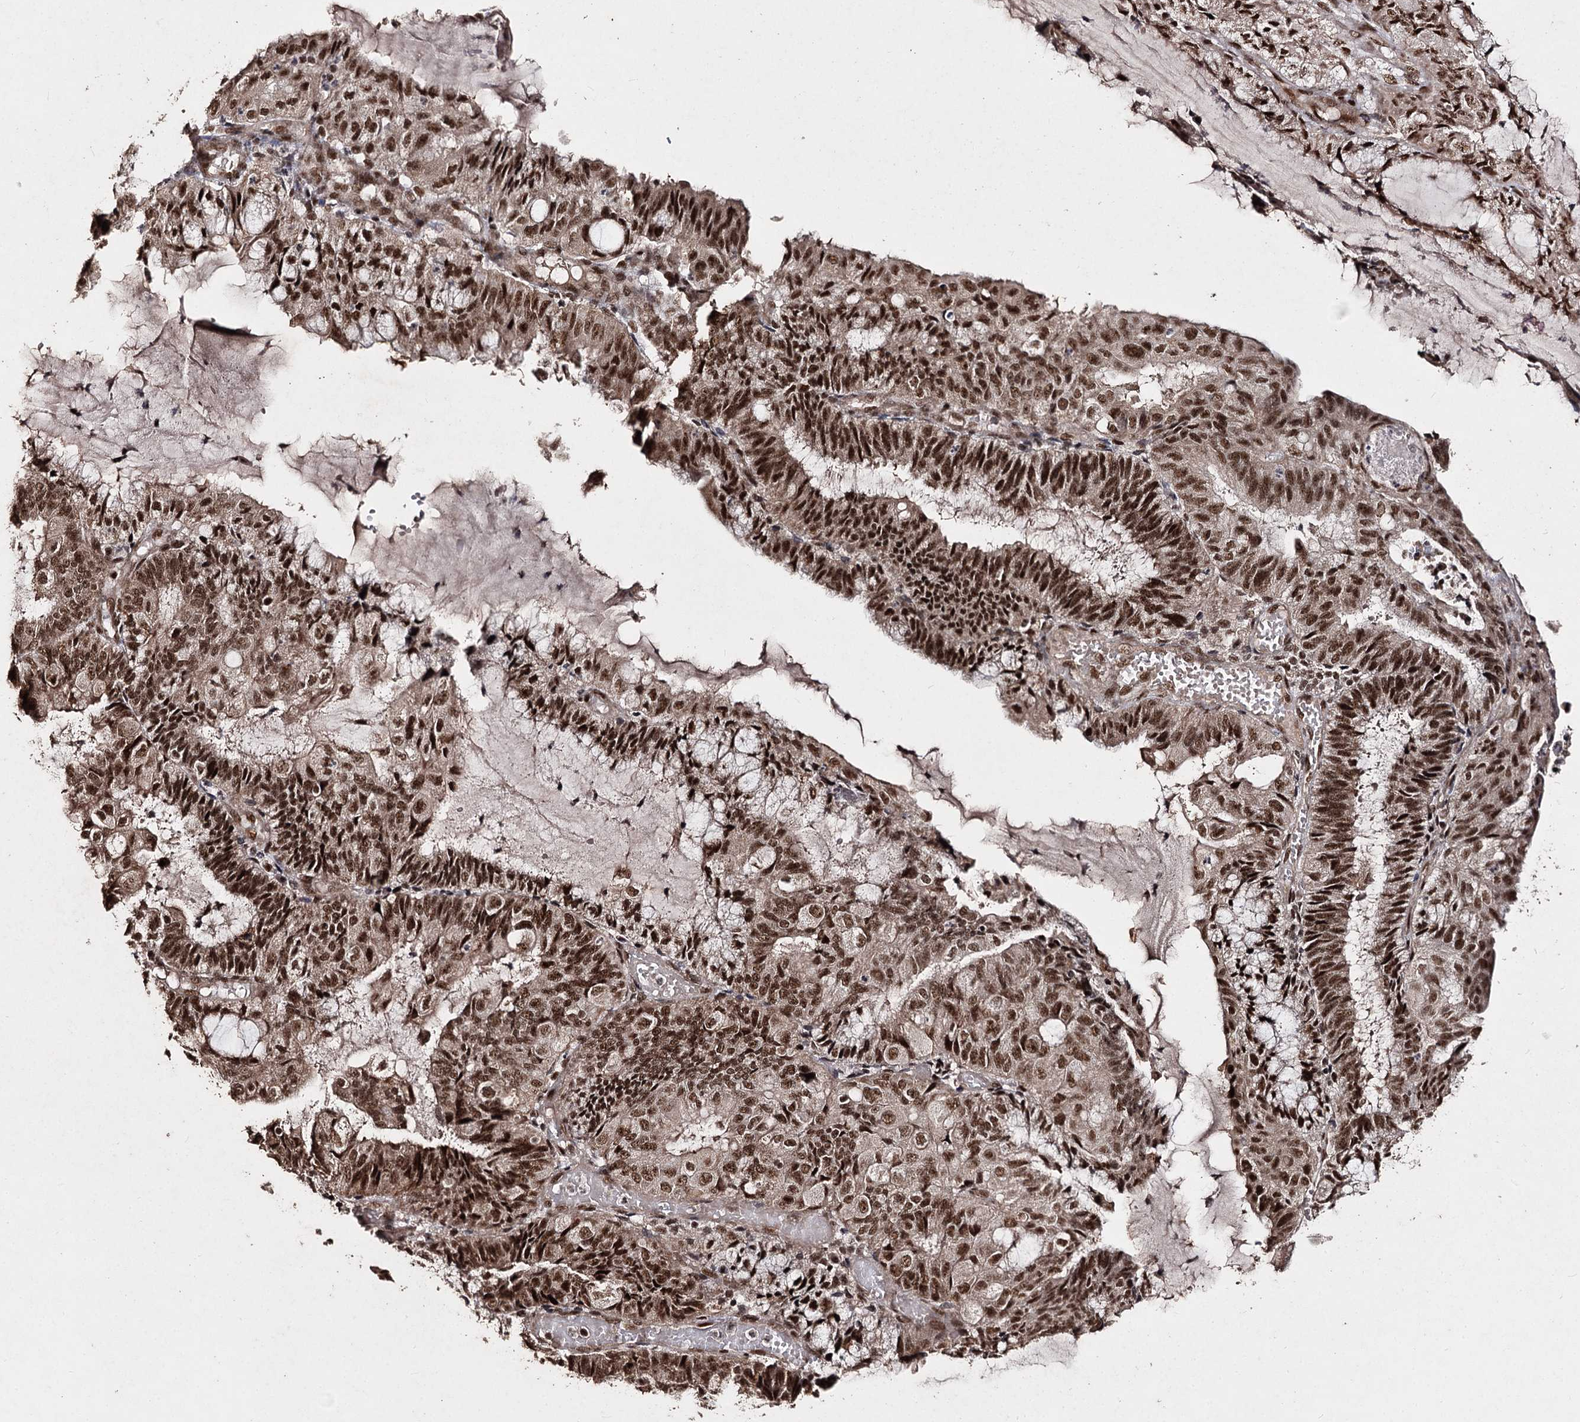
{"staining": {"intensity": "strong", "quantity": ">75%", "location": "nuclear"}, "tissue": "endometrial cancer", "cell_type": "Tumor cells", "image_type": "cancer", "snomed": [{"axis": "morphology", "description": "Adenocarcinoma, NOS"}, {"axis": "topography", "description": "Endometrium"}], "caption": "Protein analysis of endometrial adenocarcinoma tissue exhibits strong nuclear positivity in about >75% of tumor cells. (IHC, brightfield microscopy, high magnification).", "gene": "U2SURP", "patient": {"sex": "female", "age": 81}}